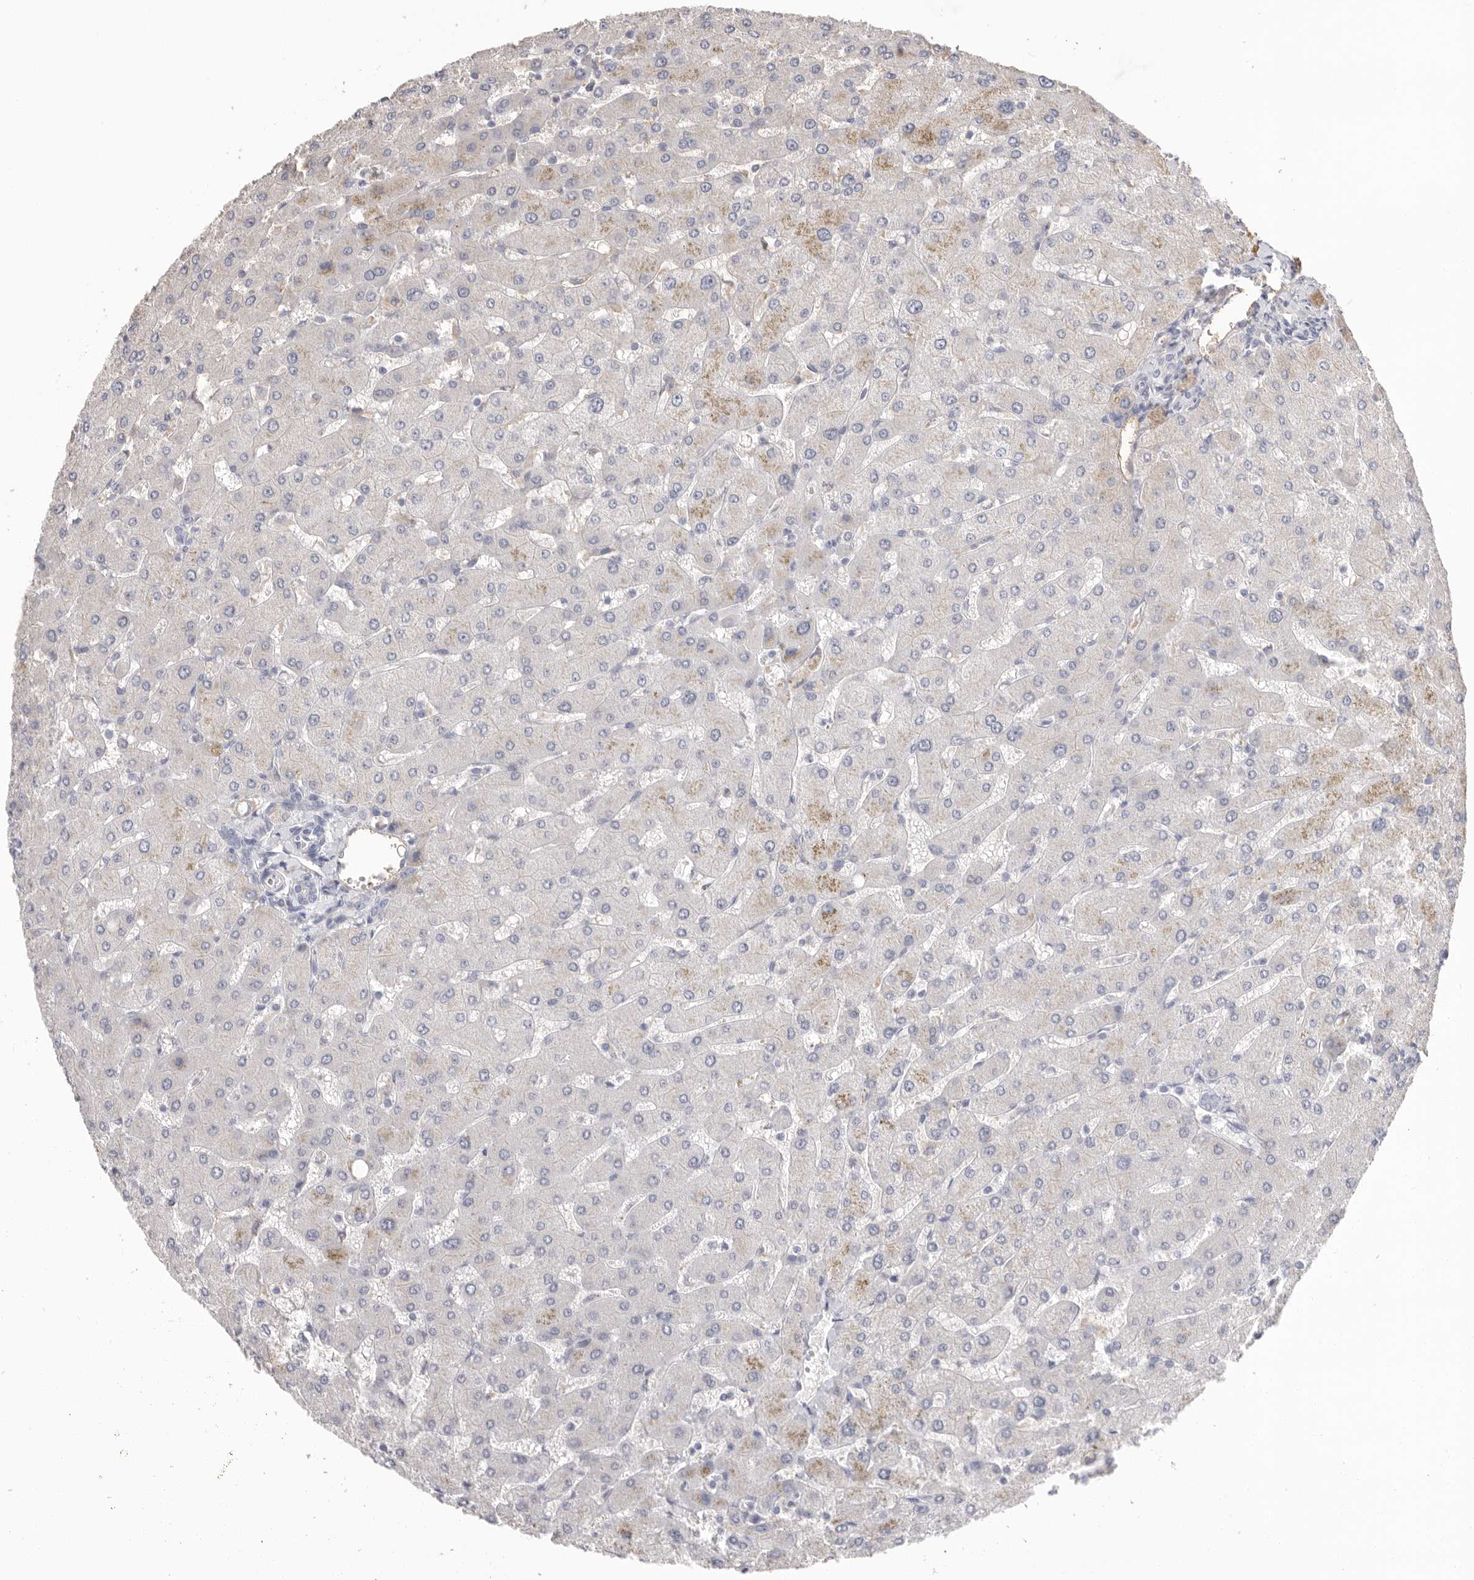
{"staining": {"intensity": "negative", "quantity": "none", "location": "none"}, "tissue": "liver", "cell_type": "Cholangiocytes", "image_type": "normal", "snomed": [{"axis": "morphology", "description": "Normal tissue, NOS"}, {"axis": "topography", "description": "Liver"}], "caption": "Micrograph shows no protein staining in cholangiocytes of benign liver.", "gene": "APOA2", "patient": {"sex": "male", "age": 55}}